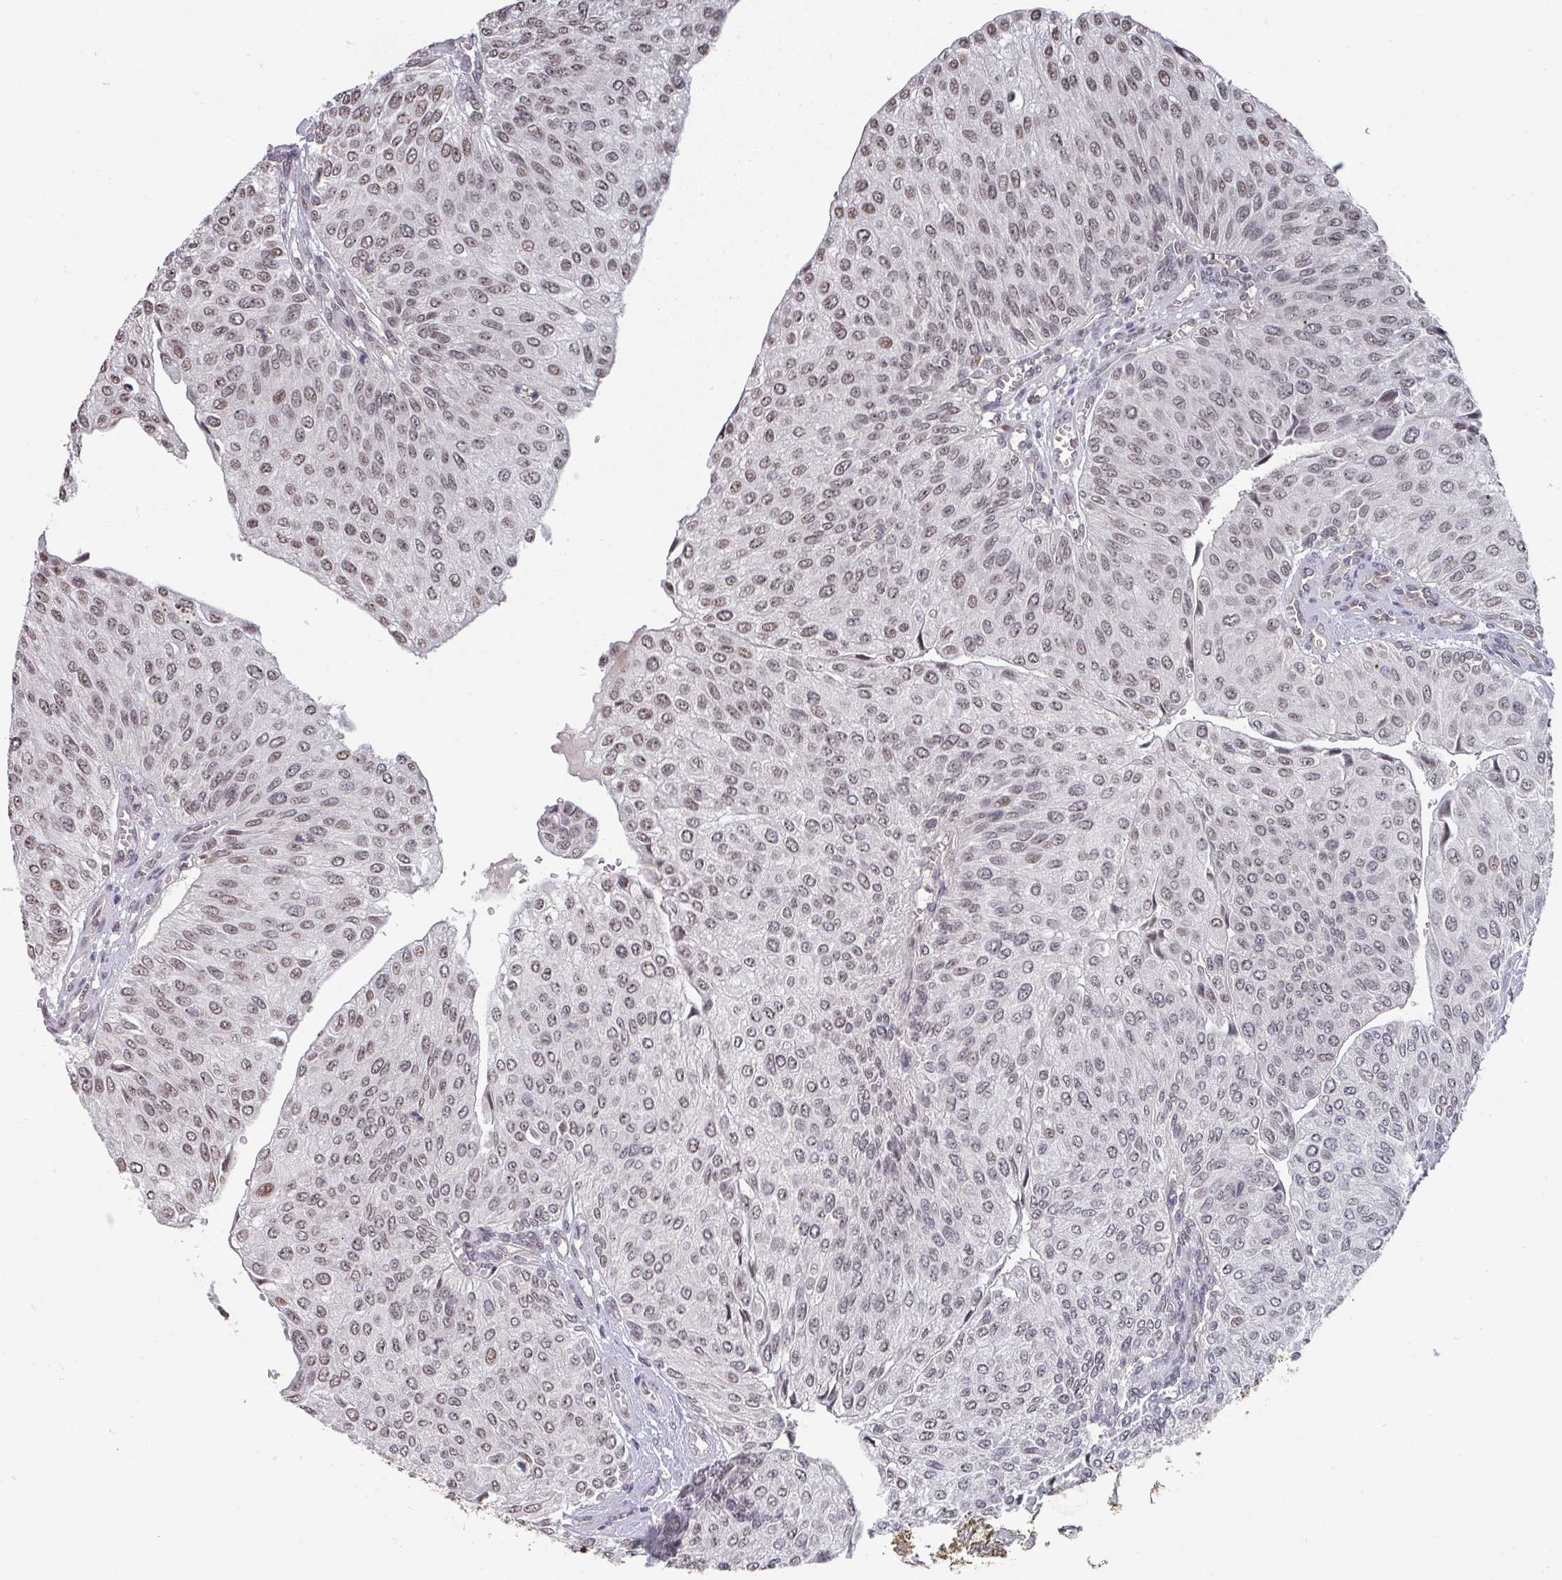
{"staining": {"intensity": "weak", "quantity": ">75%", "location": "nuclear"}, "tissue": "urothelial cancer", "cell_type": "Tumor cells", "image_type": "cancer", "snomed": [{"axis": "morphology", "description": "Urothelial carcinoma, NOS"}, {"axis": "topography", "description": "Urinary bladder"}], "caption": "The photomicrograph exhibits immunohistochemical staining of urothelial cancer. There is weak nuclear expression is seen in approximately >75% of tumor cells.", "gene": "ZNF654", "patient": {"sex": "male", "age": 67}}